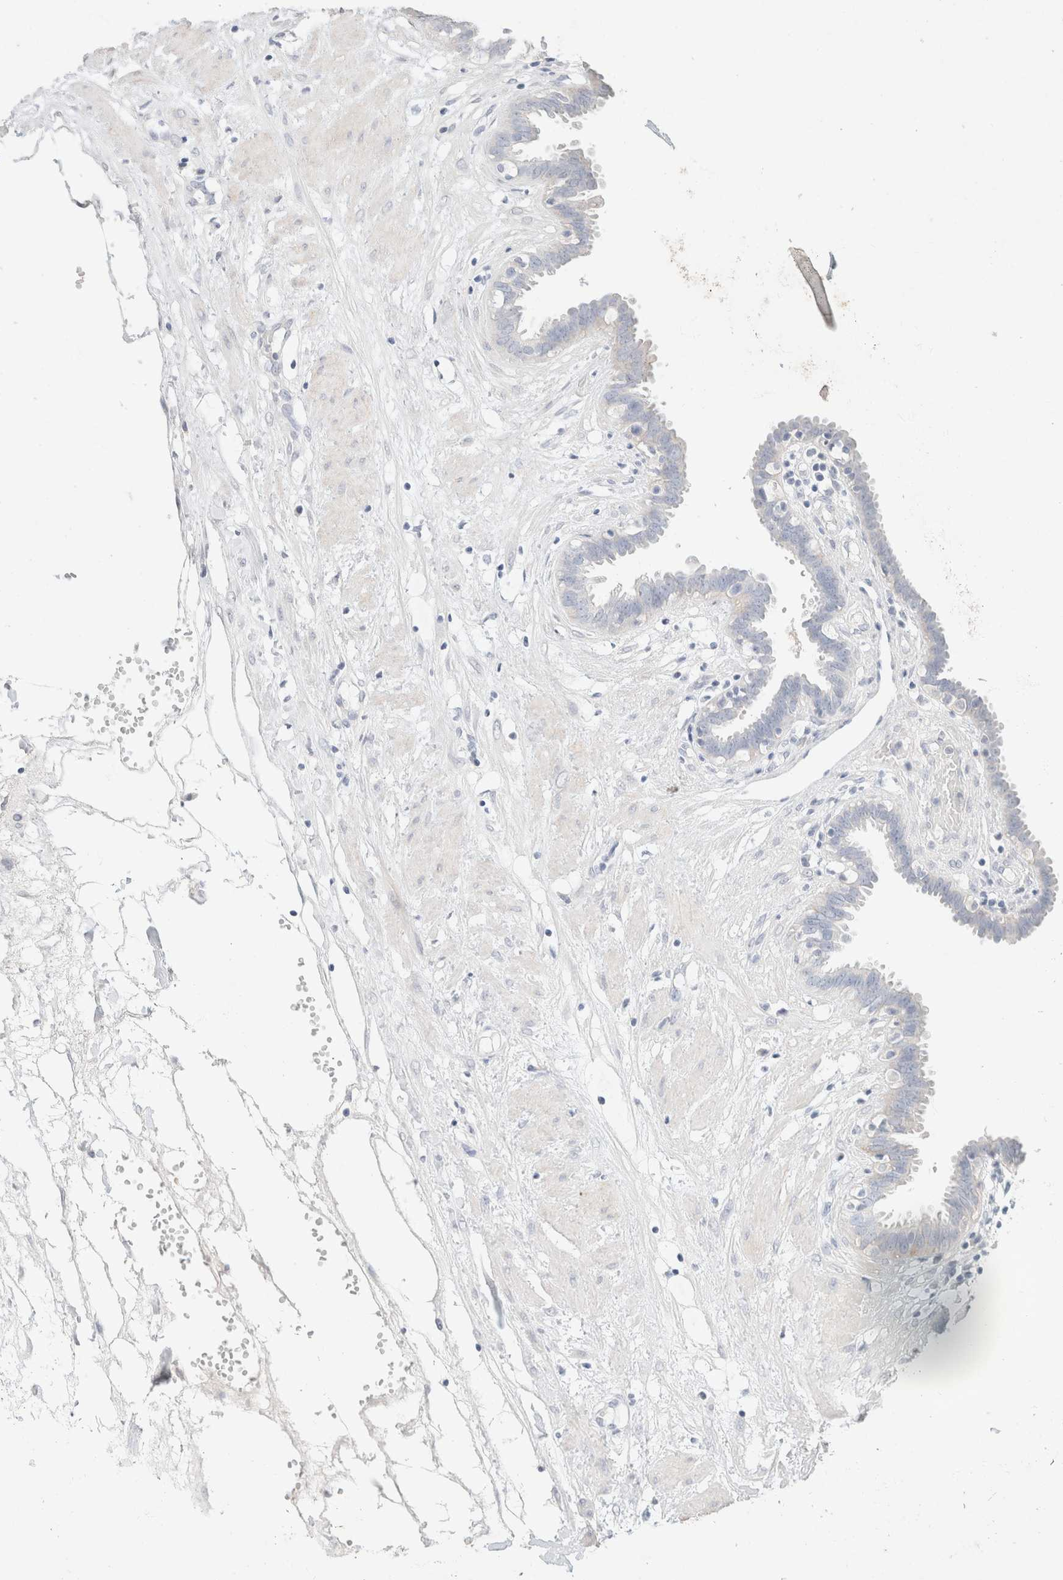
{"staining": {"intensity": "negative", "quantity": "none", "location": "none"}, "tissue": "fallopian tube", "cell_type": "Glandular cells", "image_type": "normal", "snomed": [{"axis": "morphology", "description": "Normal tissue, NOS"}, {"axis": "topography", "description": "Fallopian tube"}, {"axis": "topography", "description": "Placenta"}], "caption": "This is a micrograph of IHC staining of unremarkable fallopian tube, which shows no expression in glandular cells.", "gene": "CA12", "patient": {"sex": "female", "age": 32}}